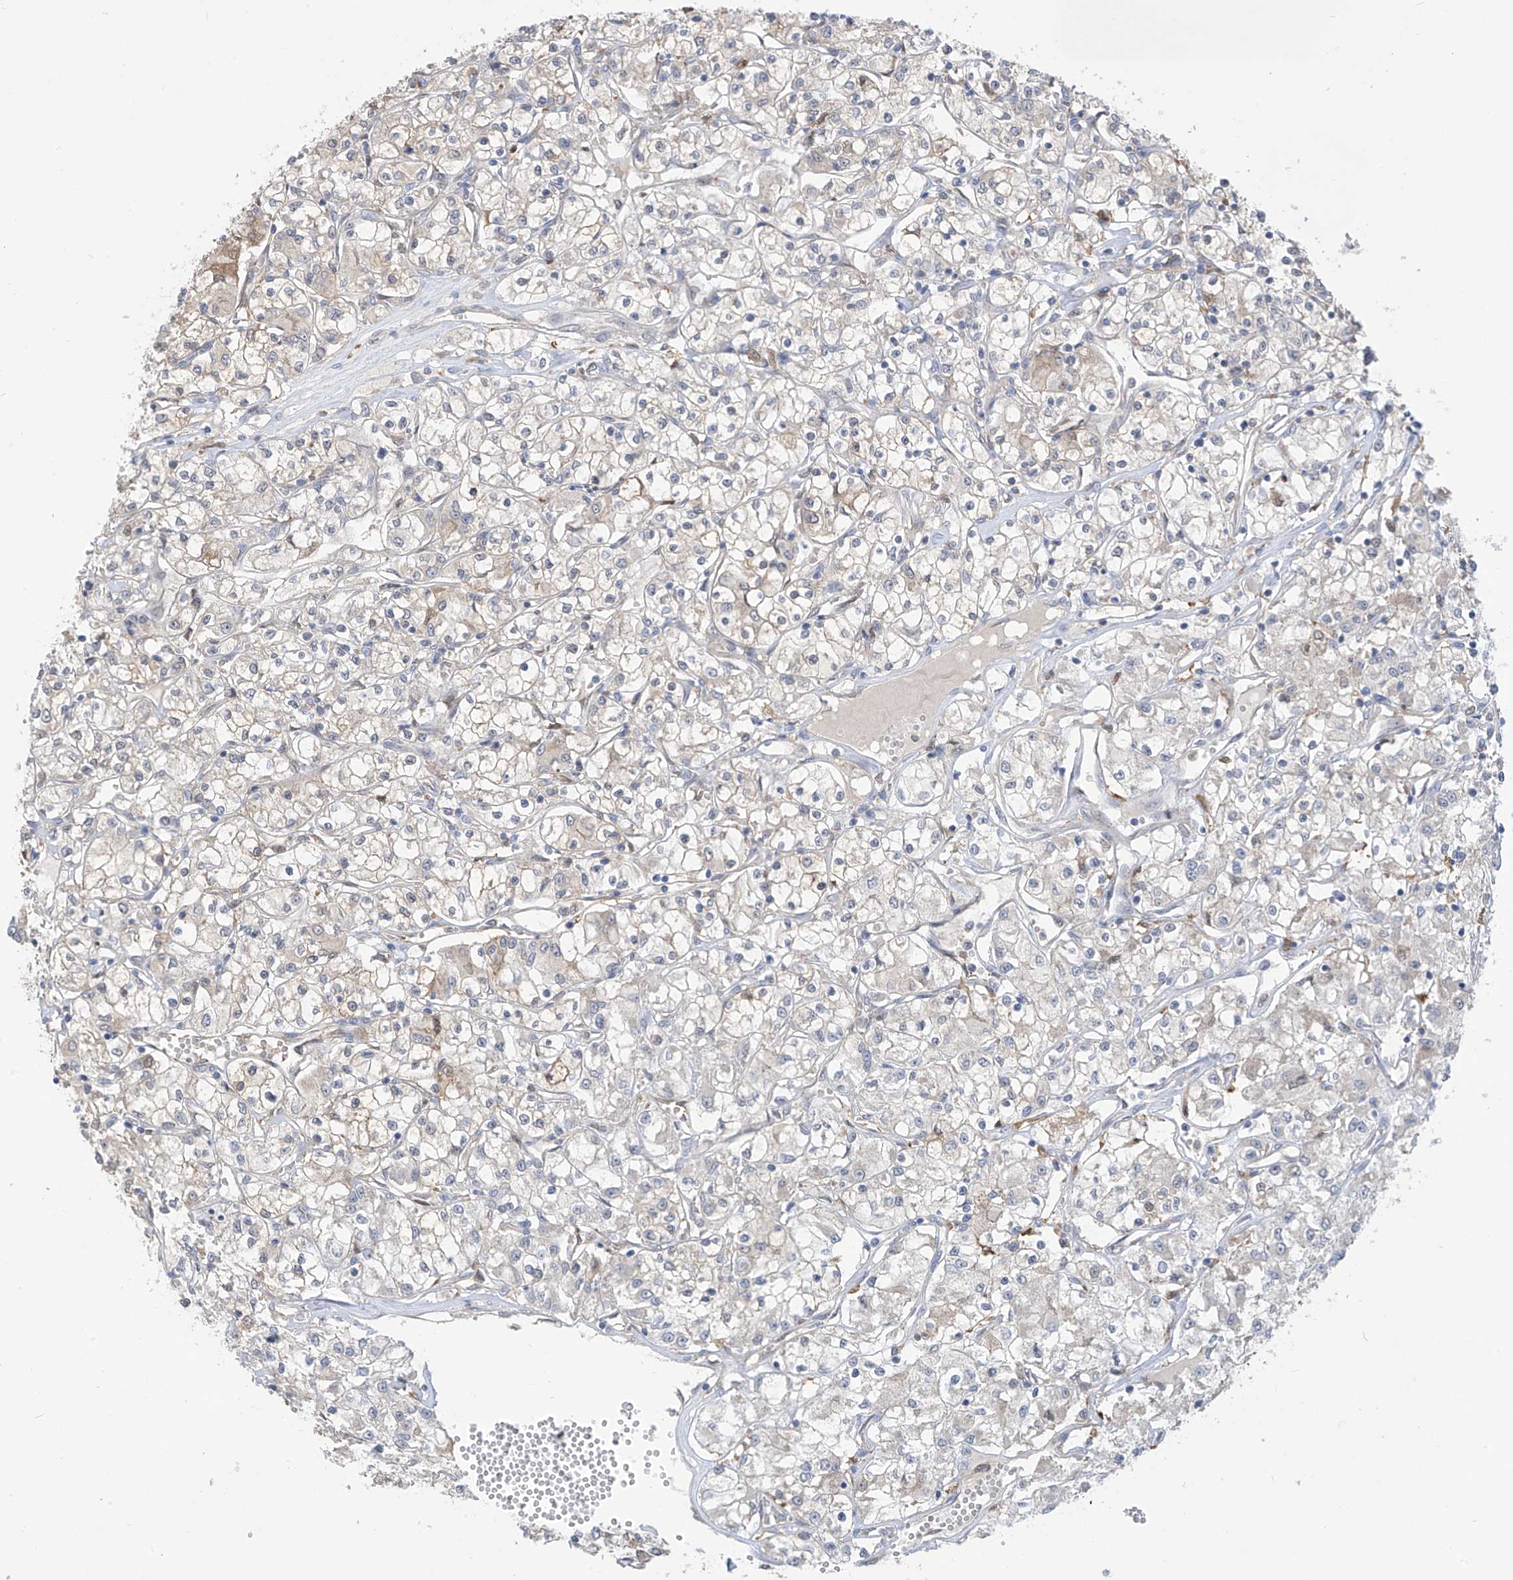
{"staining": {"intensity": "weak", "quantity": "<25%", "location": "cytoplasmic/membranous"}, "tissue": "renal cancer", "cell_type": "Tumor cells", "image_type": "cancer", "snomed": [{"axis": "morphology", "description": "Adenocarcinoma, NOS"}, {"axis": "topography", "description": "Kidney"}], "caption": "Tumor cells are negative for brown protein staining in renal adenocarcinoma. Nuclei are stained in blue.", "gene": "IDH1", "patient": {"sex": "female", "age": 59}}